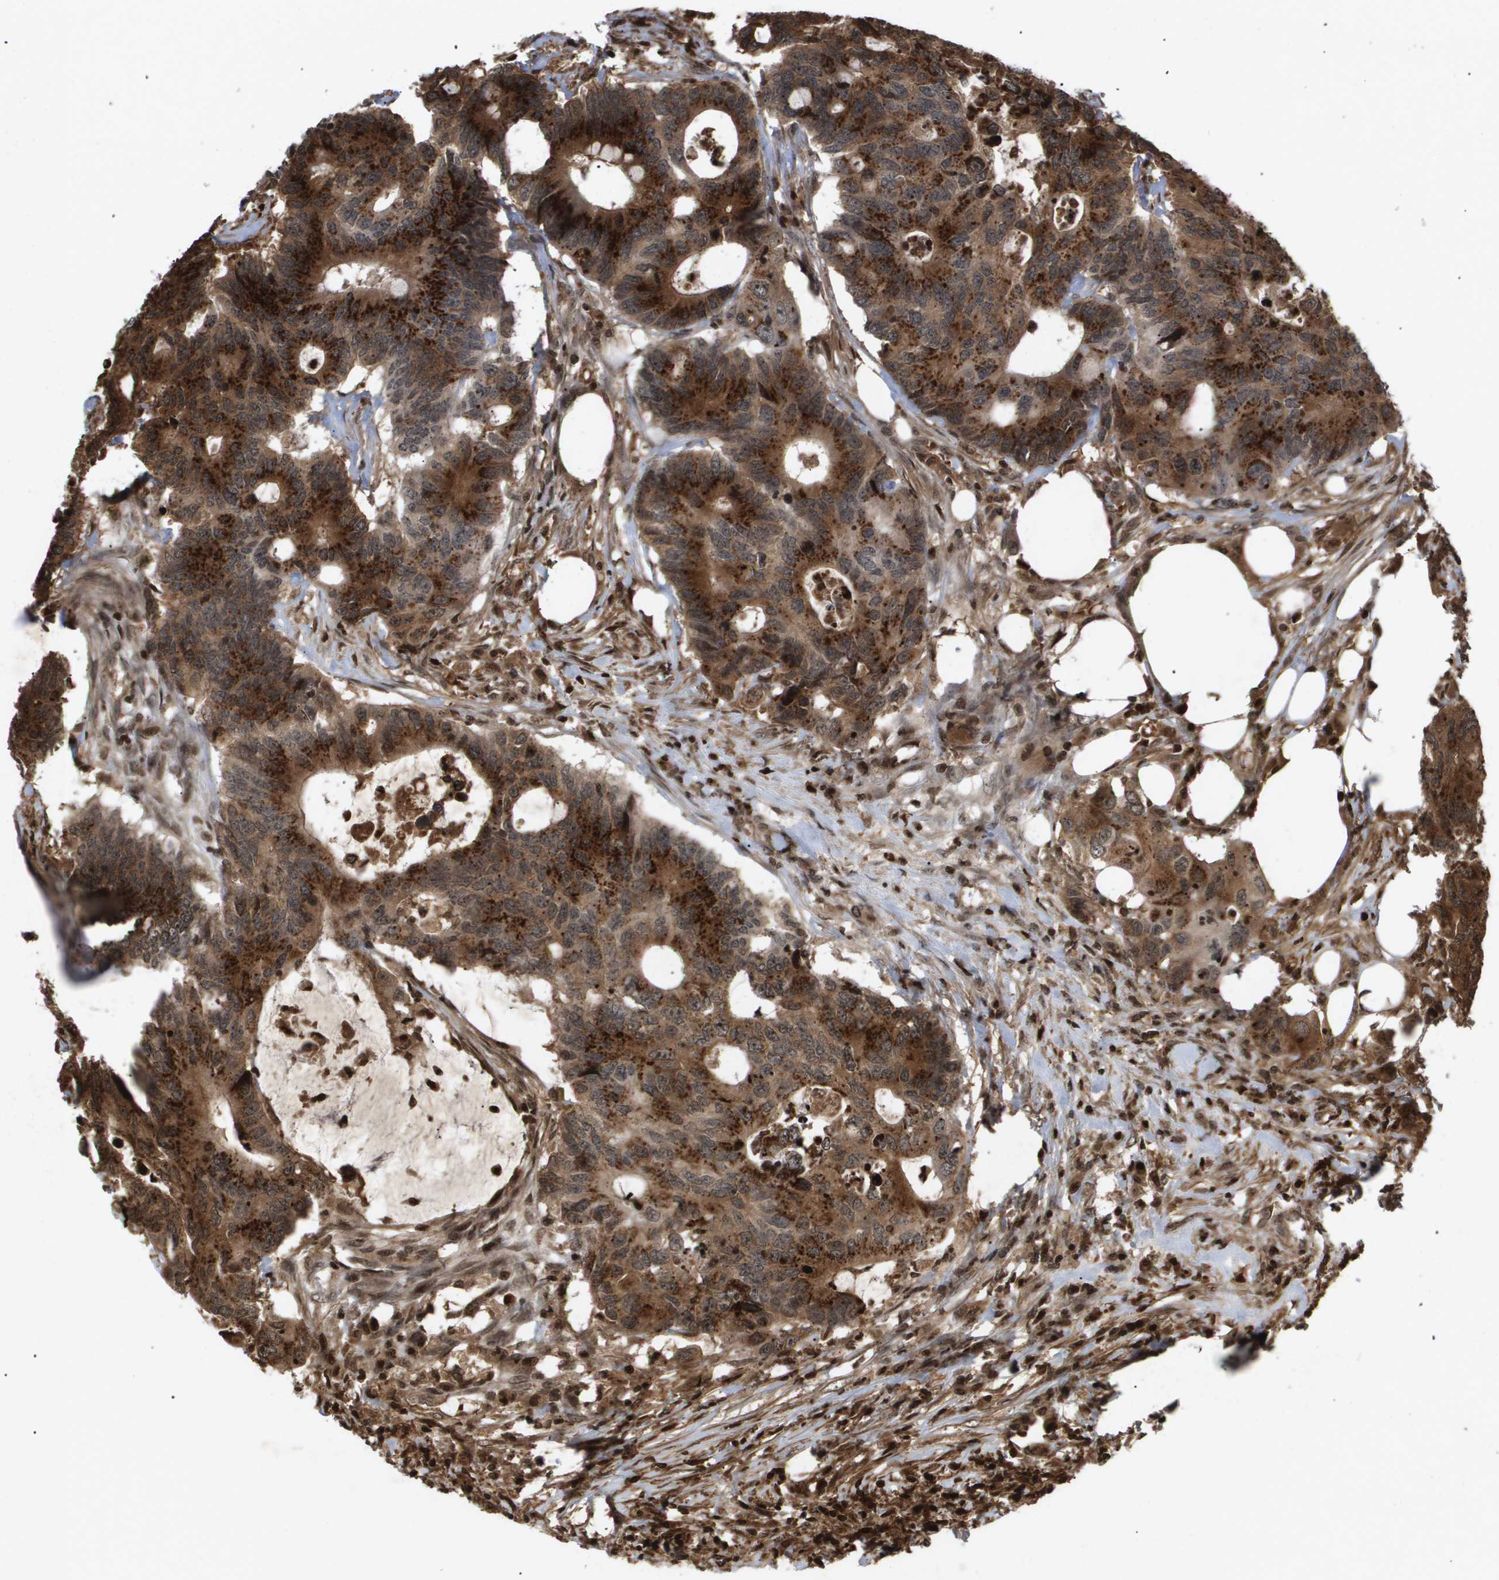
{"staining": {"intensity": "strong", "quantity": ">75%", "location": "cytoplasmic/membranous,nuclear"}, "tissue": "colorectal cancer", "cell_type": "Tumor cells", "image_type": "cancer", "snomed": [{"axis": "morphology", "description": "Adenocarcinoma, NOS"}, {"axis": "topography", "description": "Colon"}], "caption": "Protein analysis of colorectal adenocarcinoma tissue shows strong cytoplasmic/membranous and nuclear staining in approximately >75% of tumor cells.", "gene": "HSPA6", "patient": {"sex": "male", "age": 71}}